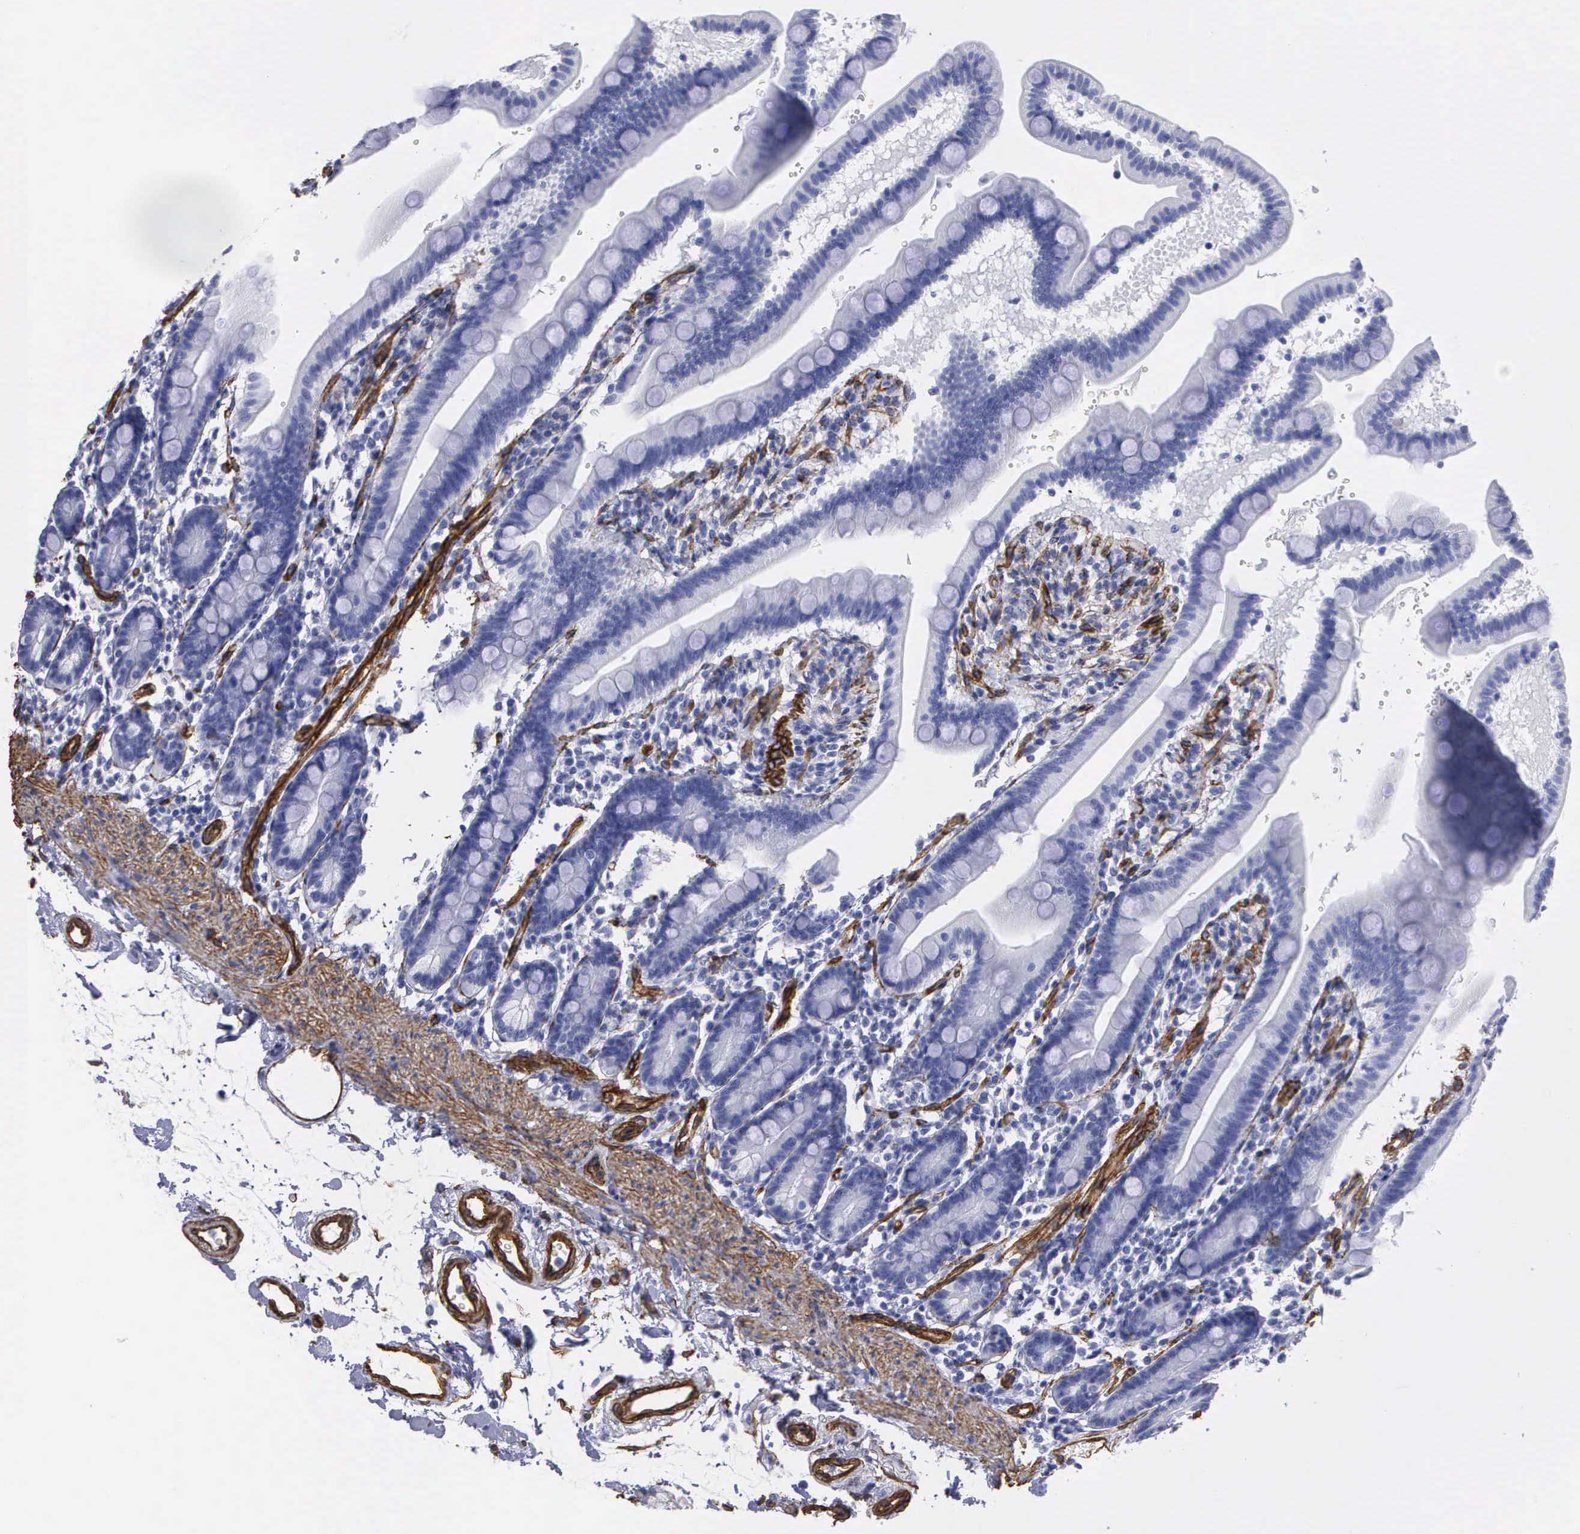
{"staining": {"intensity": "negative", "quantity": "none", "location": "none"}, "tissue": "duodenum", "cell_type": "Glandular cells", "image_type": "normal", "snomed": [{"axis": "morphology", "description": "Normal tissue, NOS"}, {"axis": "topography", "description": "Duodenum"}], "caption": "A high-resolution photomicrograph shows IHC staining of normal duodenum, which demonstrates no significant positivity in glandular cells.", "gene": "MAGEB10", "patient": {"sex": "female", "age": 77}}